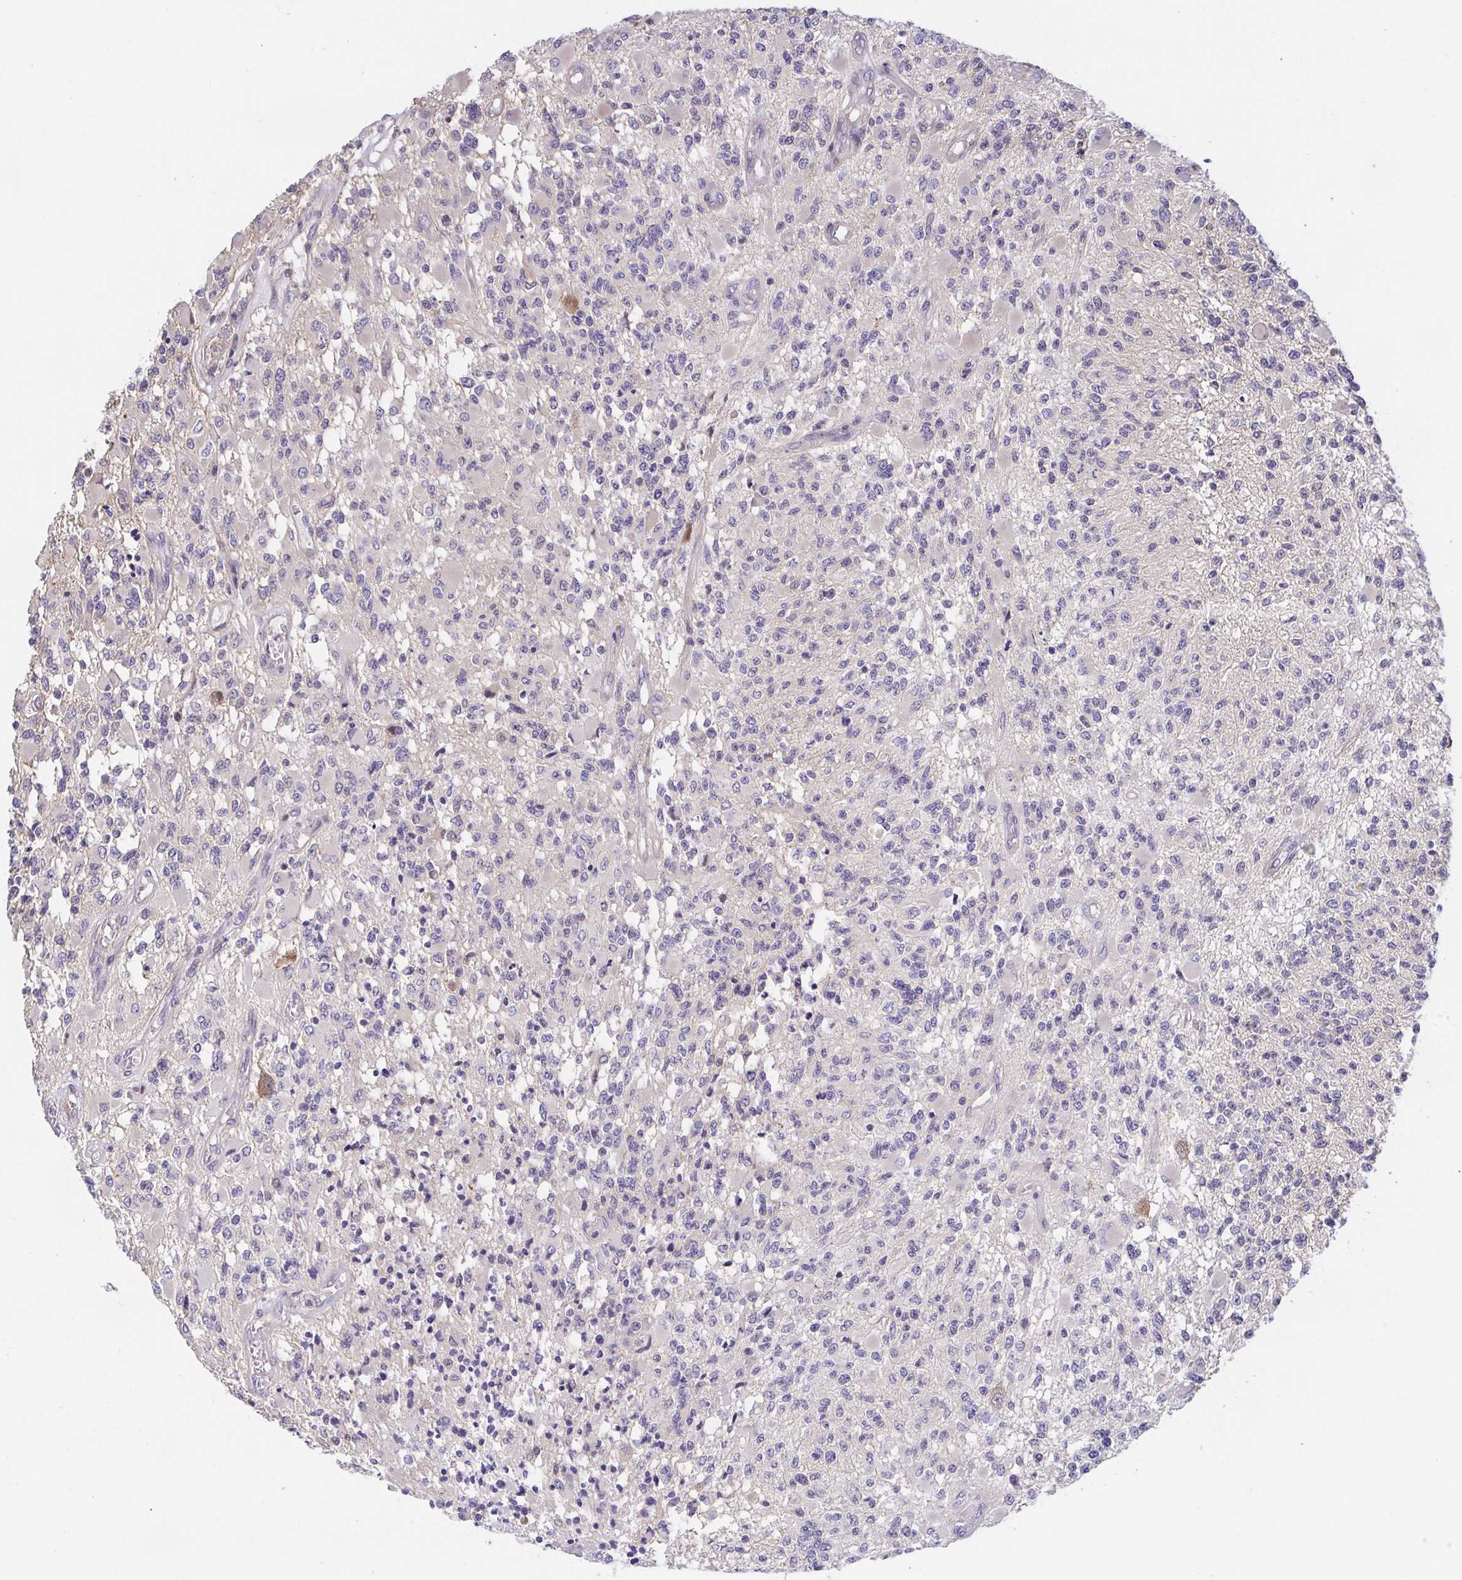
{"staining": {"intensity": "negative", "quantity": "none", "location": "none"}, "tissue": "glioma", "cell_type": "Tumor cells", "image_type": "cancer", "snomed": [{"axis": "morphology", "description": "Glioma, malignant, High grade"}, {"axis": "topography", "description": "Brain"}], "caption": "Human glioma stained for a protein using immunohistochemistry shows no expression in tumor cells.", "gene": "PREPL", "patient": {"sex": "female", "age": 63}}